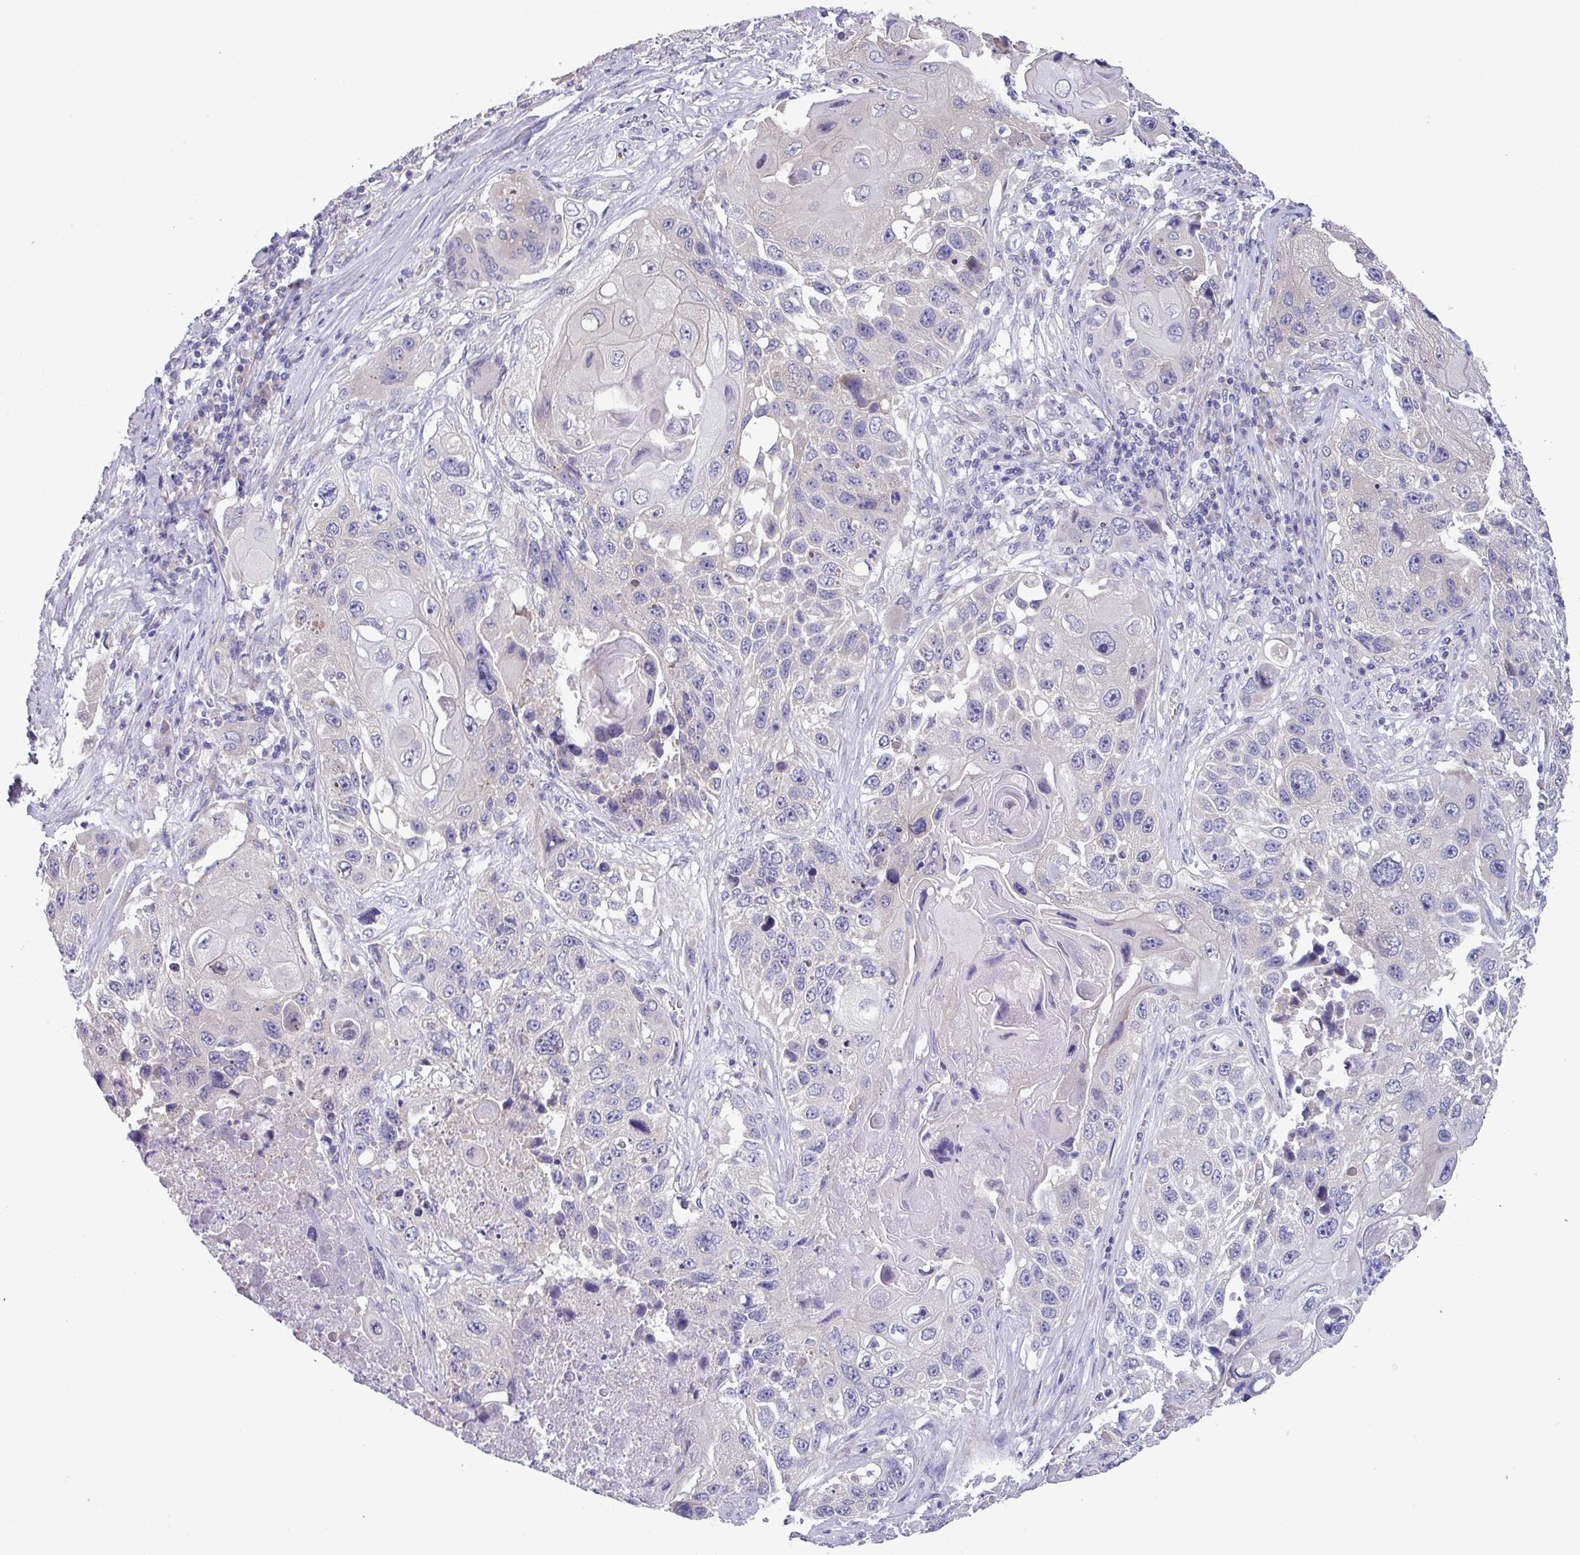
{"staining": {"intensity": "negative", "quantity": "none", "location": "none"}, "tissue": "lung cancer", "cell_type": "Tumor cells", "image_type": "cancer", "snomed": [{"axis": "morphology", "description": "Squamous cell carcinoma, NOS"}, {"axis": "topography", "description": "Lung"}], "caption": "Tumor cells are negative for protein expression in human lung squamous cell carcinoma. (DAB (3,3'-diaminobenzidine) IHC visualized using brightfield microscopy, high magnification).", "gene": "C20orf27", "patient": {"sex": "male", "age": 61}}